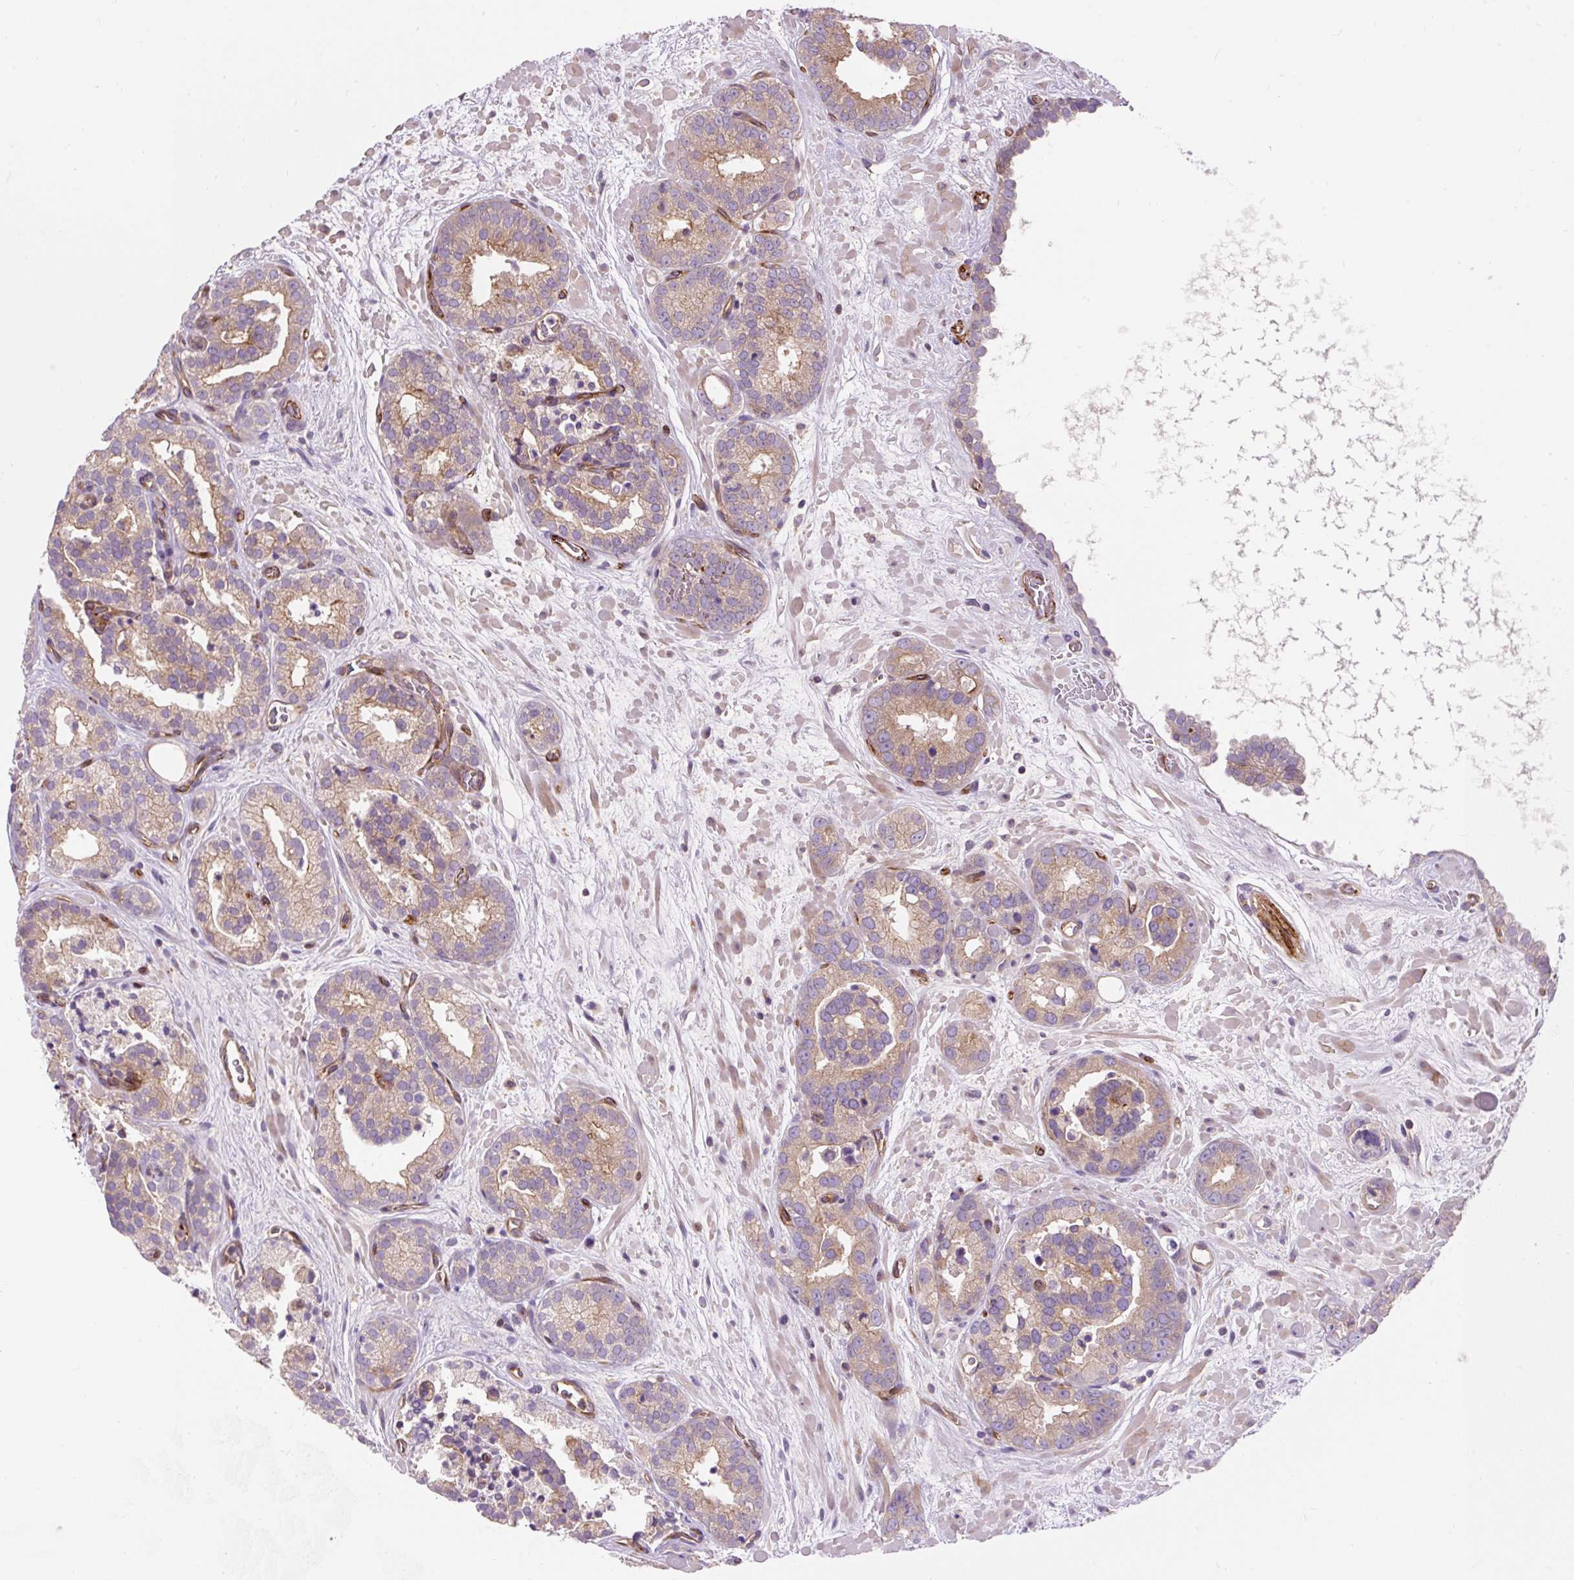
{"staining": {"intensity": "weak", "quantity": "25%-75%", "location": "cytoplasmic/membranous"}, "tissue": "prostate cancer", "cell_type": "Tumor cells", "image_type": "cancer", "snomed": [{"axis": "morphology", "description": "Adenocarcinoma, High grade"}, {"axis": "topography", "description": "Prostate"}], "caption": "Protein expression analysis of human prostate cancer reveals weak cytoplasmic/membranous staining in about 25%-75% of tumor cells. Ihc stains the protein in brown and the nuclei are stained blue.", "gene": "PCDHGB3", "patient": {"sex": "male", "age": 66}}